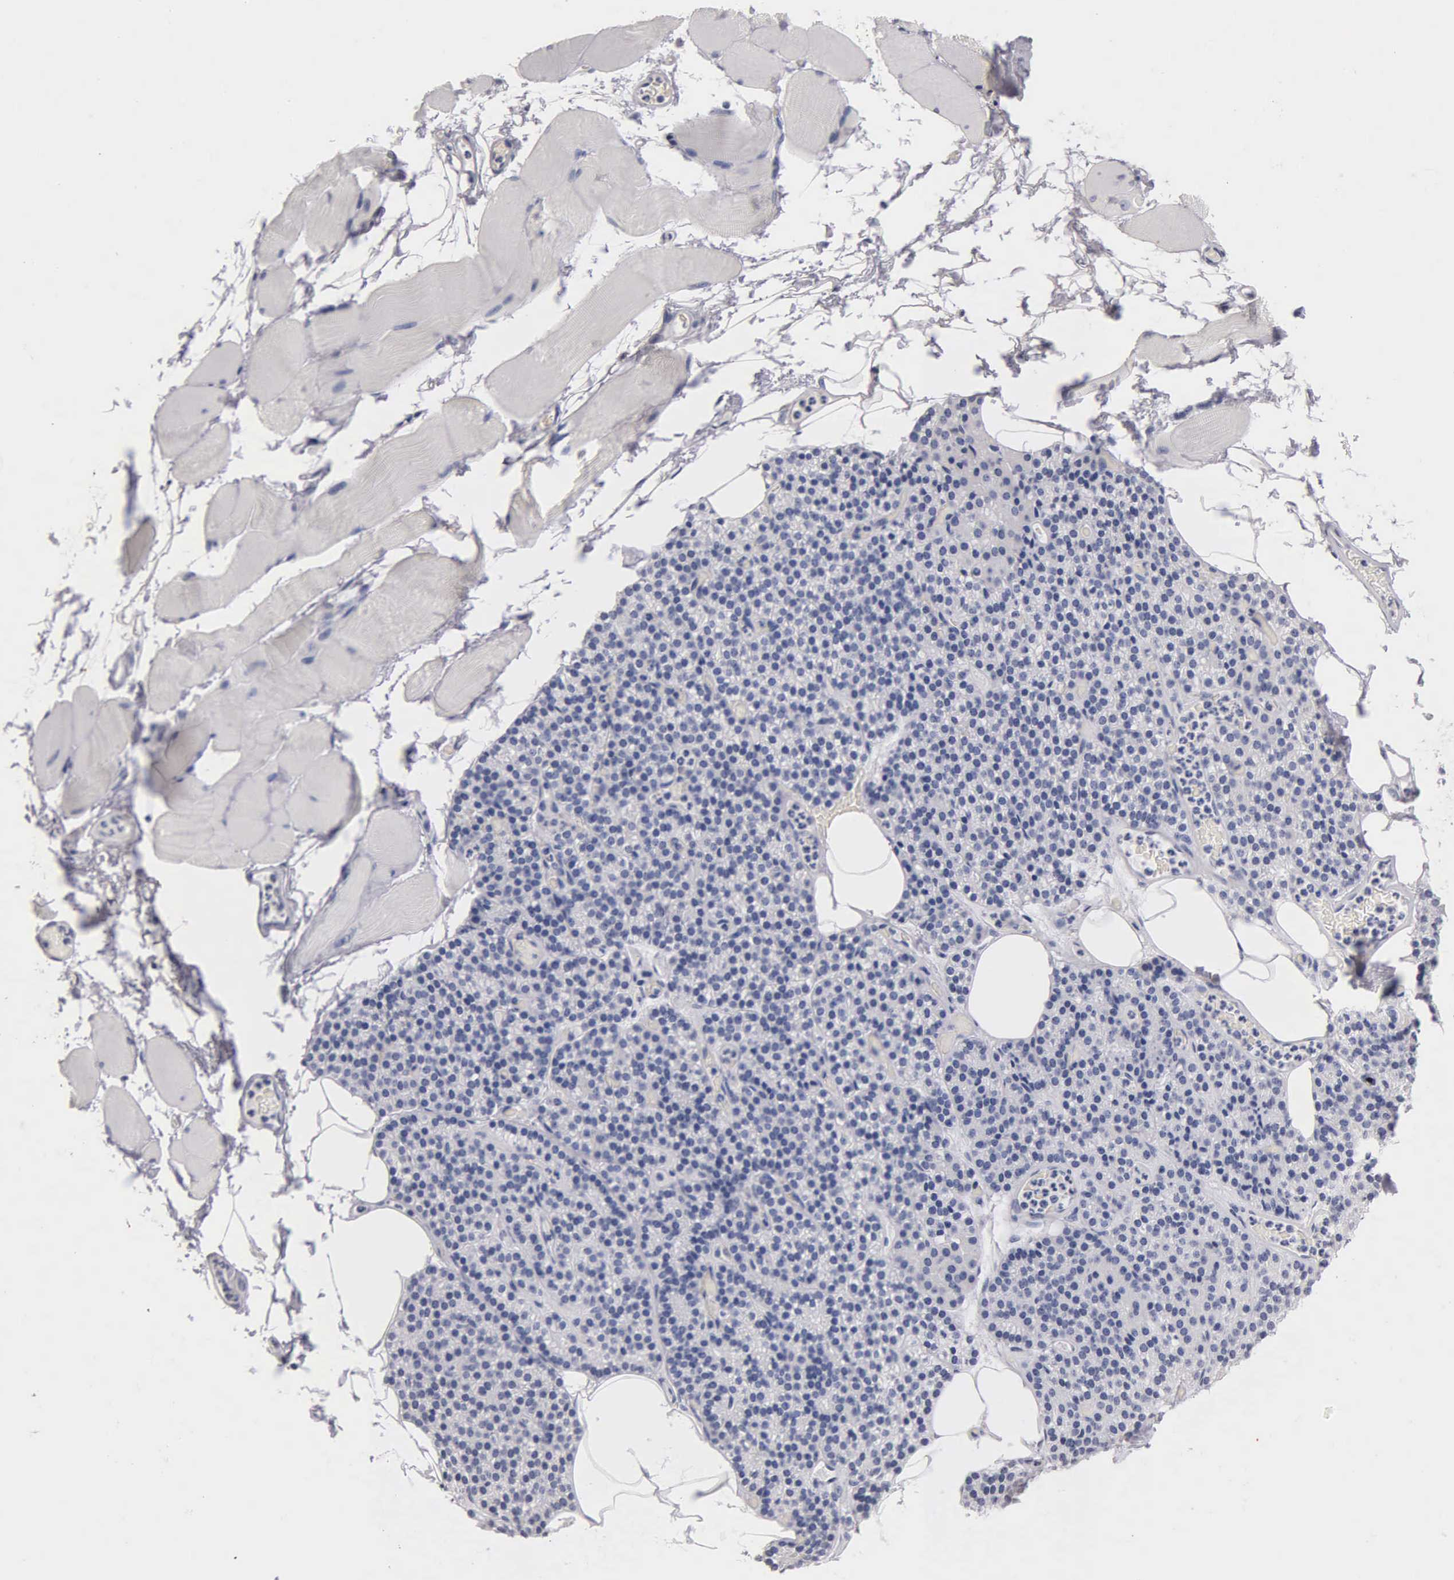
{"staining": {"intensity": "negative", "quantity": "none", "location": "none"}, "tissue": "skeletal muscle", "cell_type": "Myocytes", "image_type": "normal", "snomed": [{"axis": "morphology", "description": "Normal tissue, NOS"}, {"axis": "topography", "description": "Skeletal muscle"}, {"axis": "topography", "description": "Parathyroid gland"}], "caption": "High power microscopy micrograph of an IHC histopathology image of normal skeletal muscle, revealing no significant expression in myocytes.", "gene": "SST", "patient": {"sex": "female", "age": 37}}